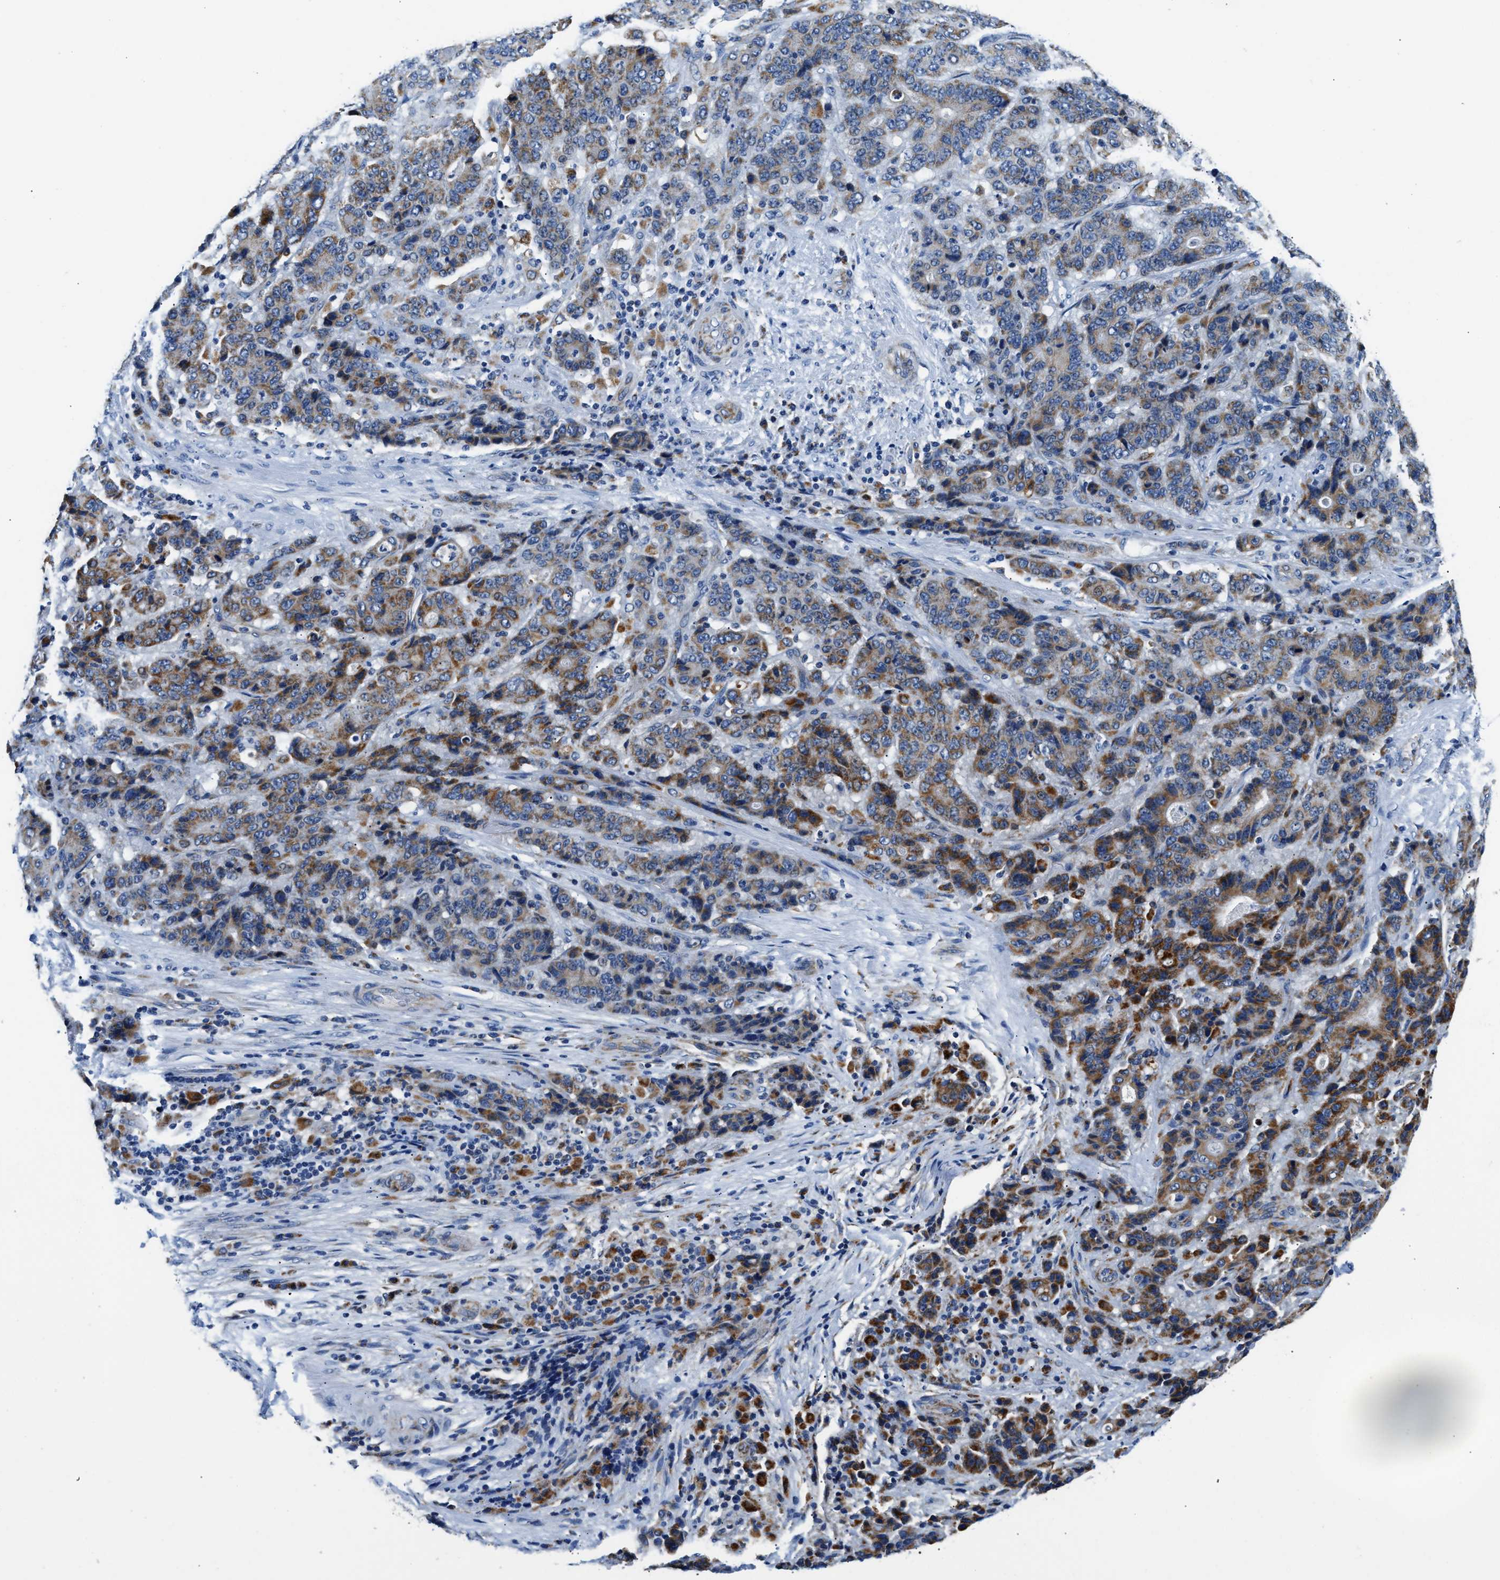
{"staining": {"intensity": "strong", "quantity": "25%-75%", "location": "cytoplasmic/membranous"}, "tissue": "stomach cancer", "cell_type": "Tumor cells", "image_type": "cancer", "snomed": [{"axis": "morphology", "description": "Adenocarcinoma, NOS"}, {"axis": "topography", "description": "Stomach"}], "caption": "This is an image of IHC staining of stomach adenocarcinoma, which shows strong positivity in the cytoplasmic/membranous of tumor cells.", "gene": "ACADVL", "patient": {"sex": "female", "age": 73}}